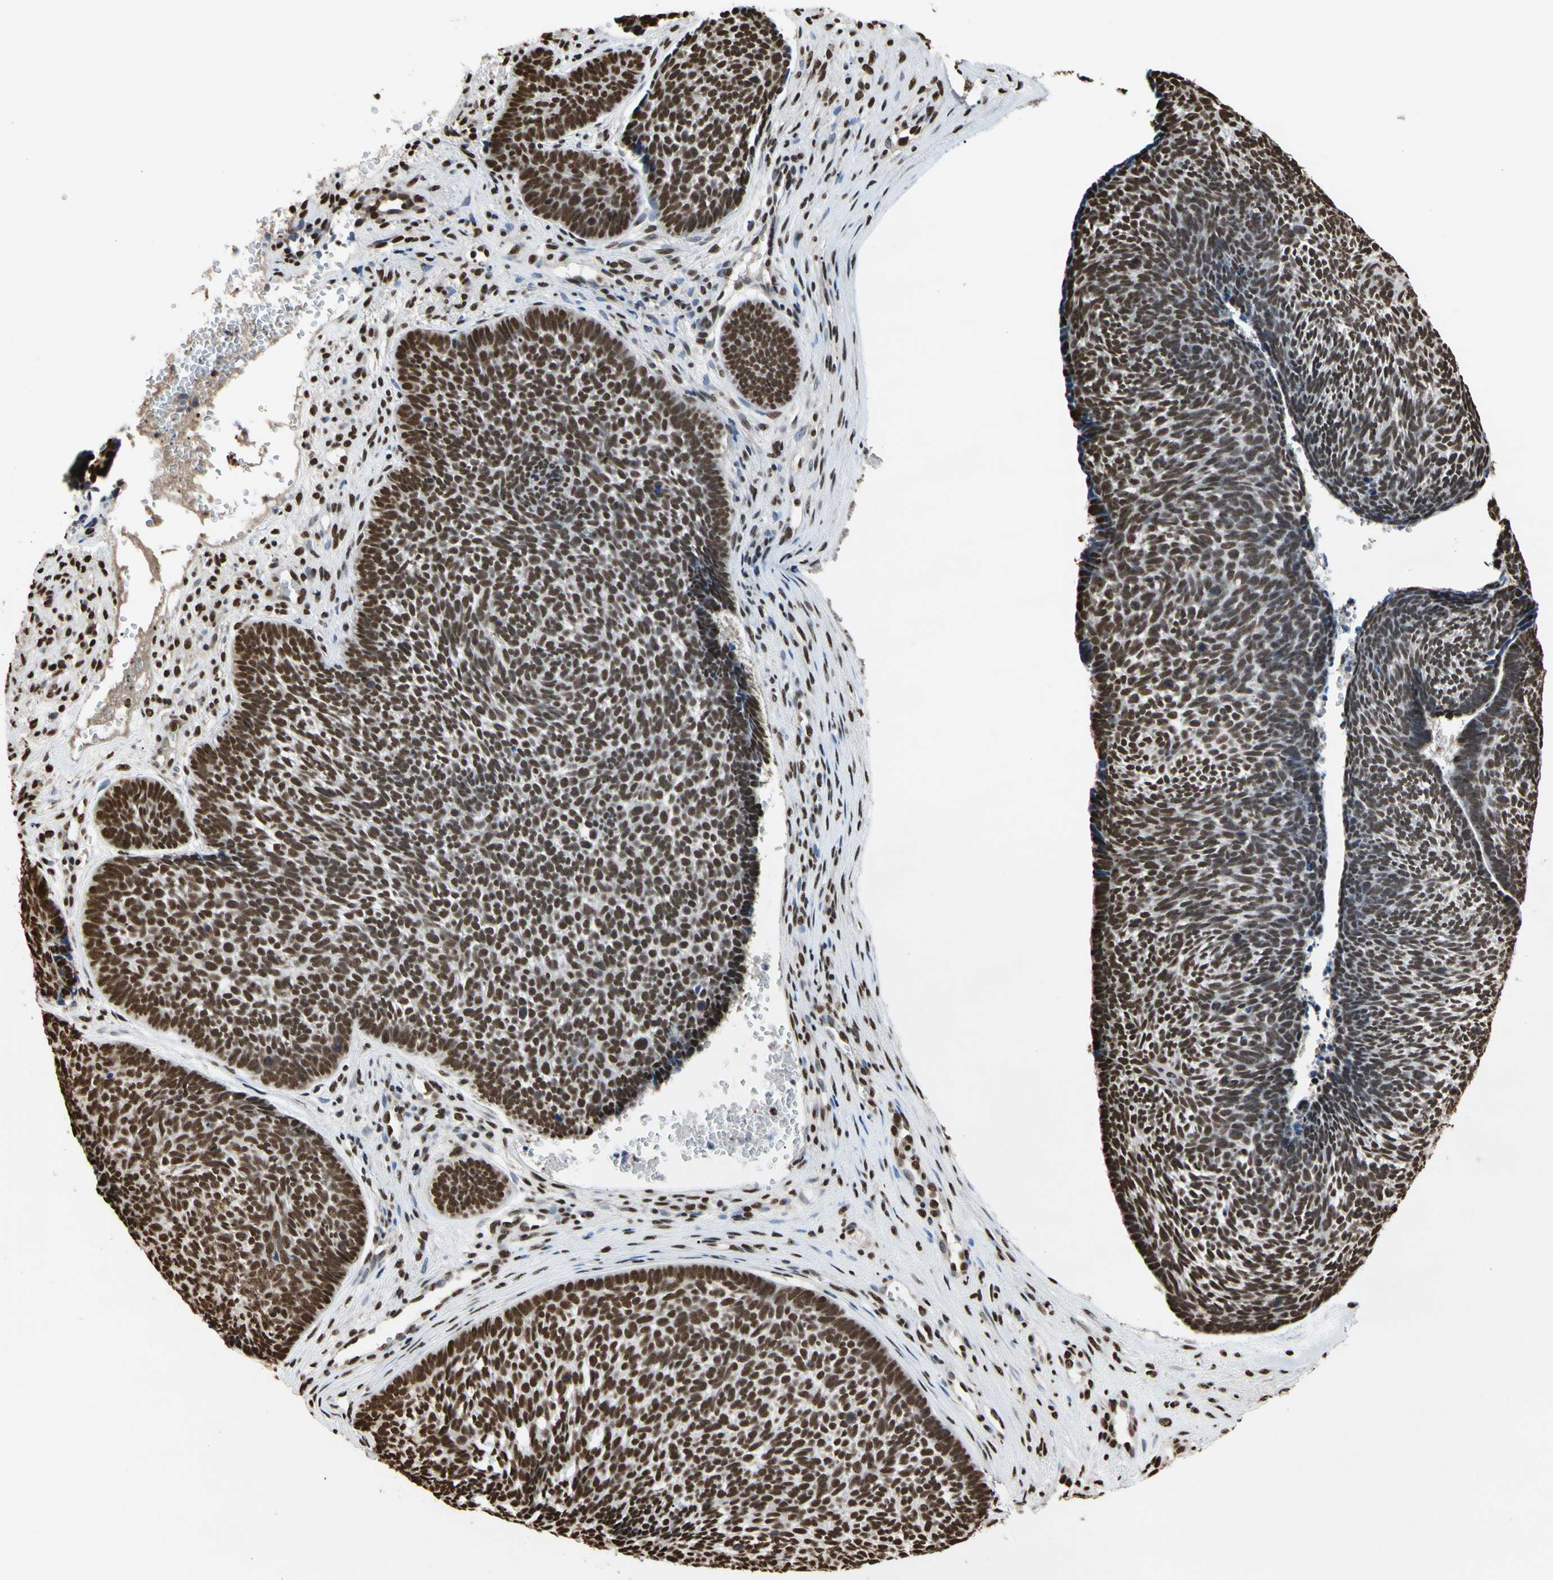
{"staining": {"intensity": "strong", "quantity": ">75%", "location": "nuclear"}, "tissue": "skin cancer", "cell_type": "Tumor cells", "image_type": "cancer", "snomed": [{"axis": "morphology", "description": "Basal cell carcinoma"}, {"axis": "topography", "description": "Skin"}], "caption": "Immunohistochemistry (DAB (3,3'-diaminobenzidine)) staining of skin cancer shows strong nuclear protein positivity in about >75% of tumor cells. (DAB (3,3'-diaminobenzidine) = brown stain, brightfield microscopy at high magnification).", "gene": "HNRNPK", "patient": {"sex": "male", "age": 84}}